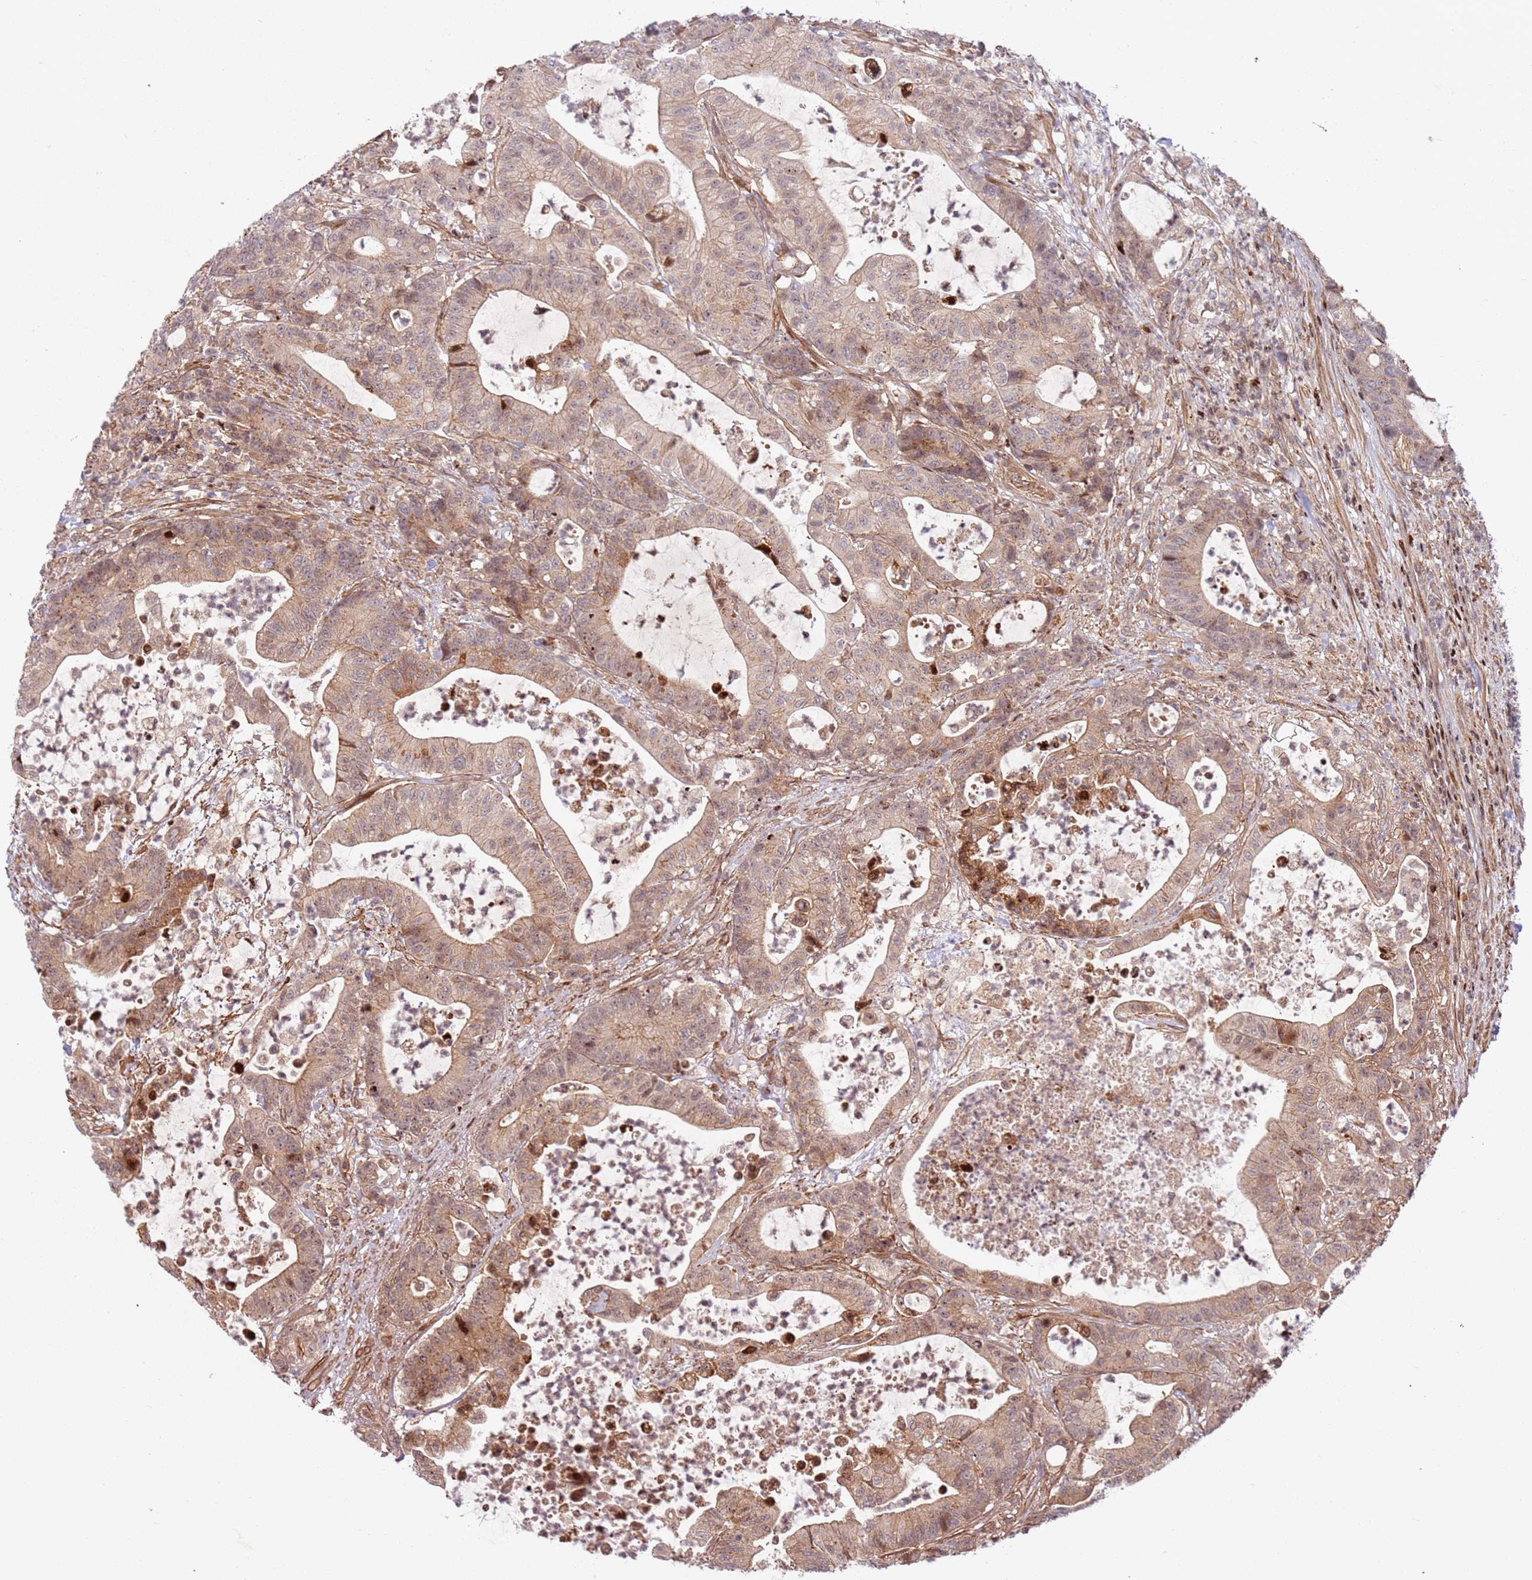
{"staining": {"intensity": "moderate", "quantity": "25%-75%", "location": "cytoplasmic/membranous"}, "tissue": "colorectal cancer", "cell_type": "Tumor cells", "image_type": "cancer", "snomed": [{"axis": "morphology", "description": "Adenocarcinoma, NOS"}, {"axis": "topography", "description": "Colon"}], "caption": "Colorectal cancer stained with a brown dye exhibits moderate cytoplasmic/membranous positive staining in about 25%-75% of tumor cells.", "gene": "TMEM233", "patient": {"sex": "female", "age": 84}}